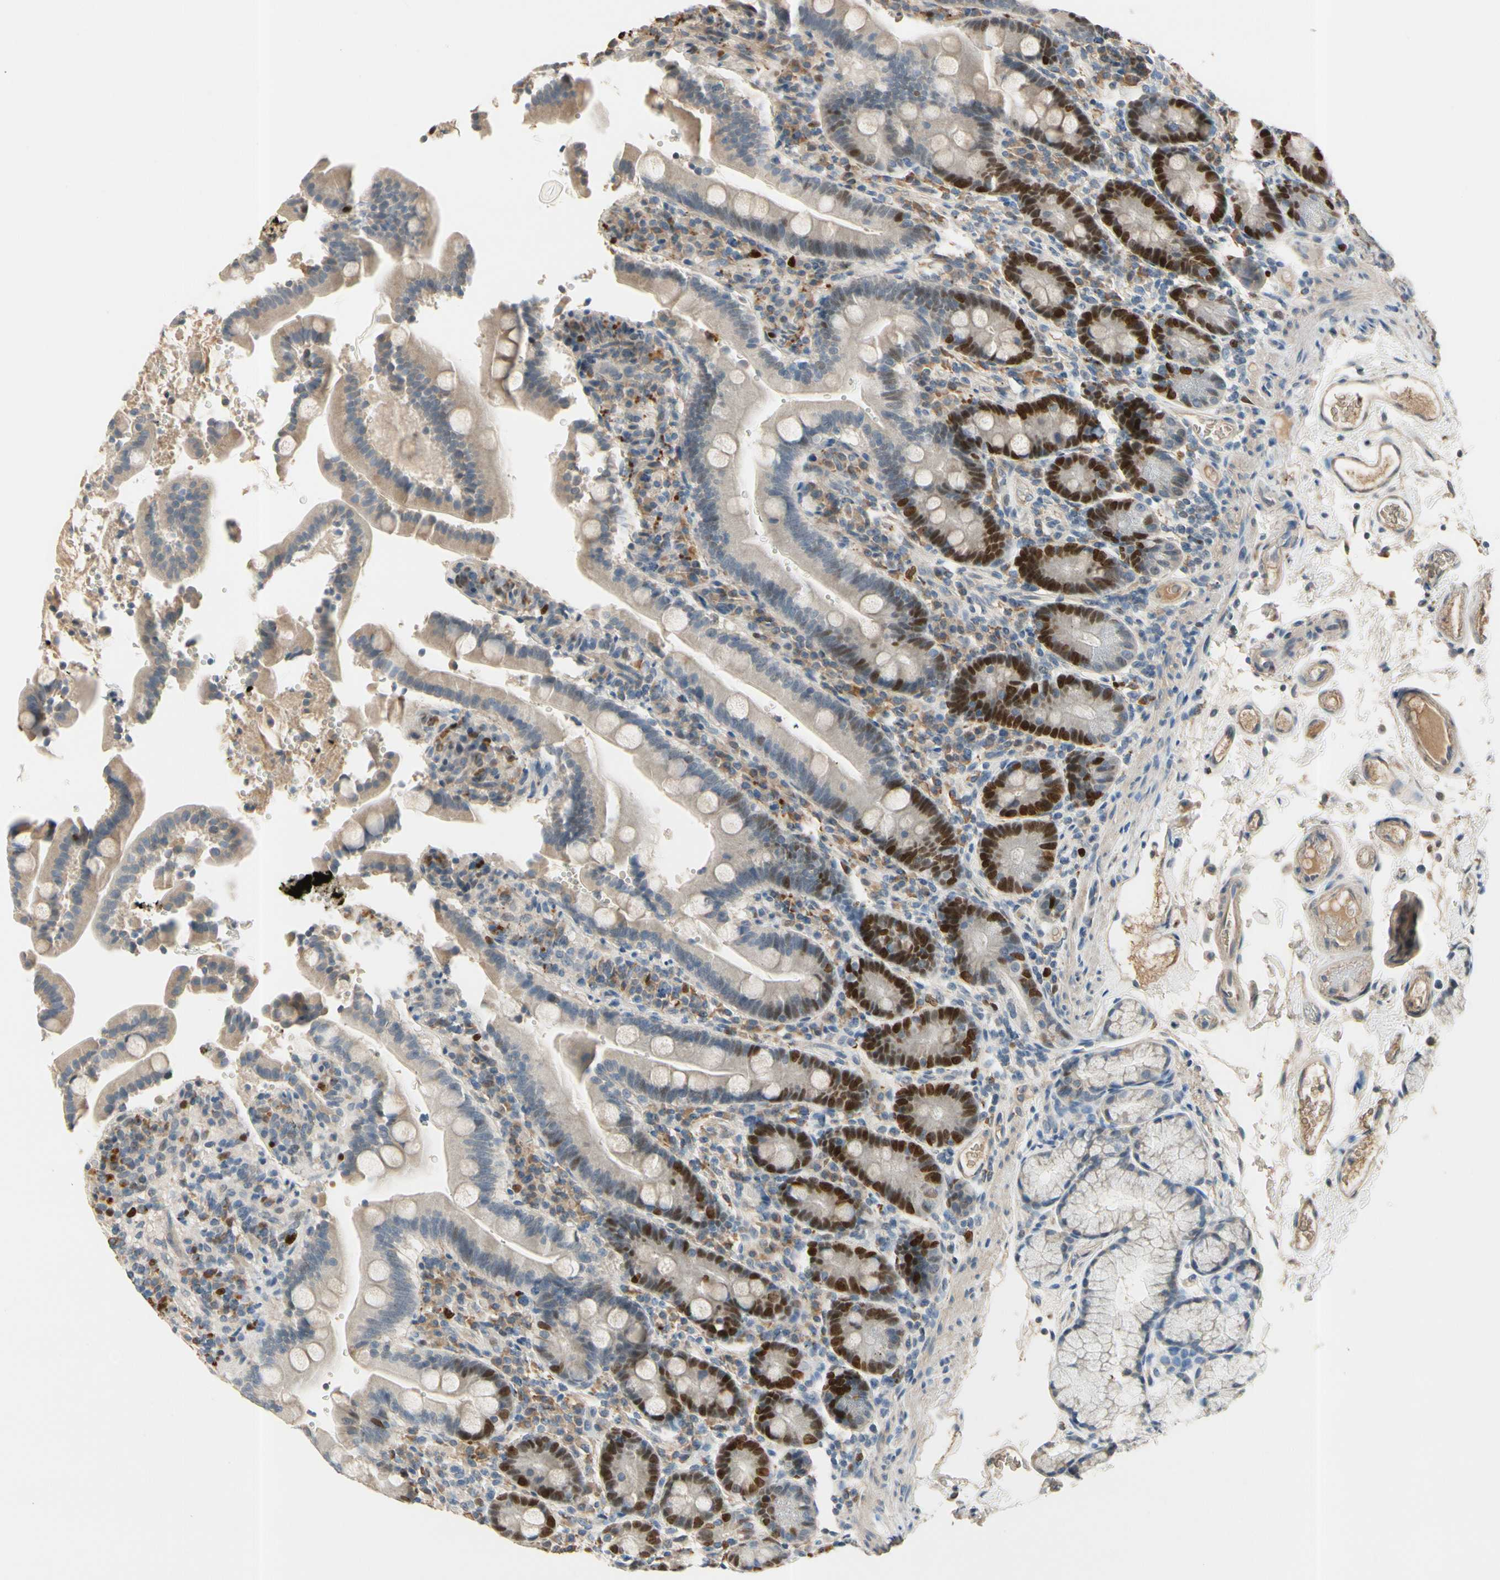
{"staining": {"intensity": "strong", "quantity": "<25%", "location": "nuclear"}, "tissue": "duodenum", "cell_type": "Glandular cells", "image_type": "normal", "snomed": [{"axis": "morphology", "description": "Normal tissue, NOS"}, {"axis": "topography", "description": "Small intestine, NOS"}], "caption": "Immunohistochemical staining of unremarkable duodenum shows <25% levels of strong nuclear protein positivity in approximately <25% of glandular cells.", "gene": "ZKSCAN3", "patient": {"sex": "female", "age": 71}}